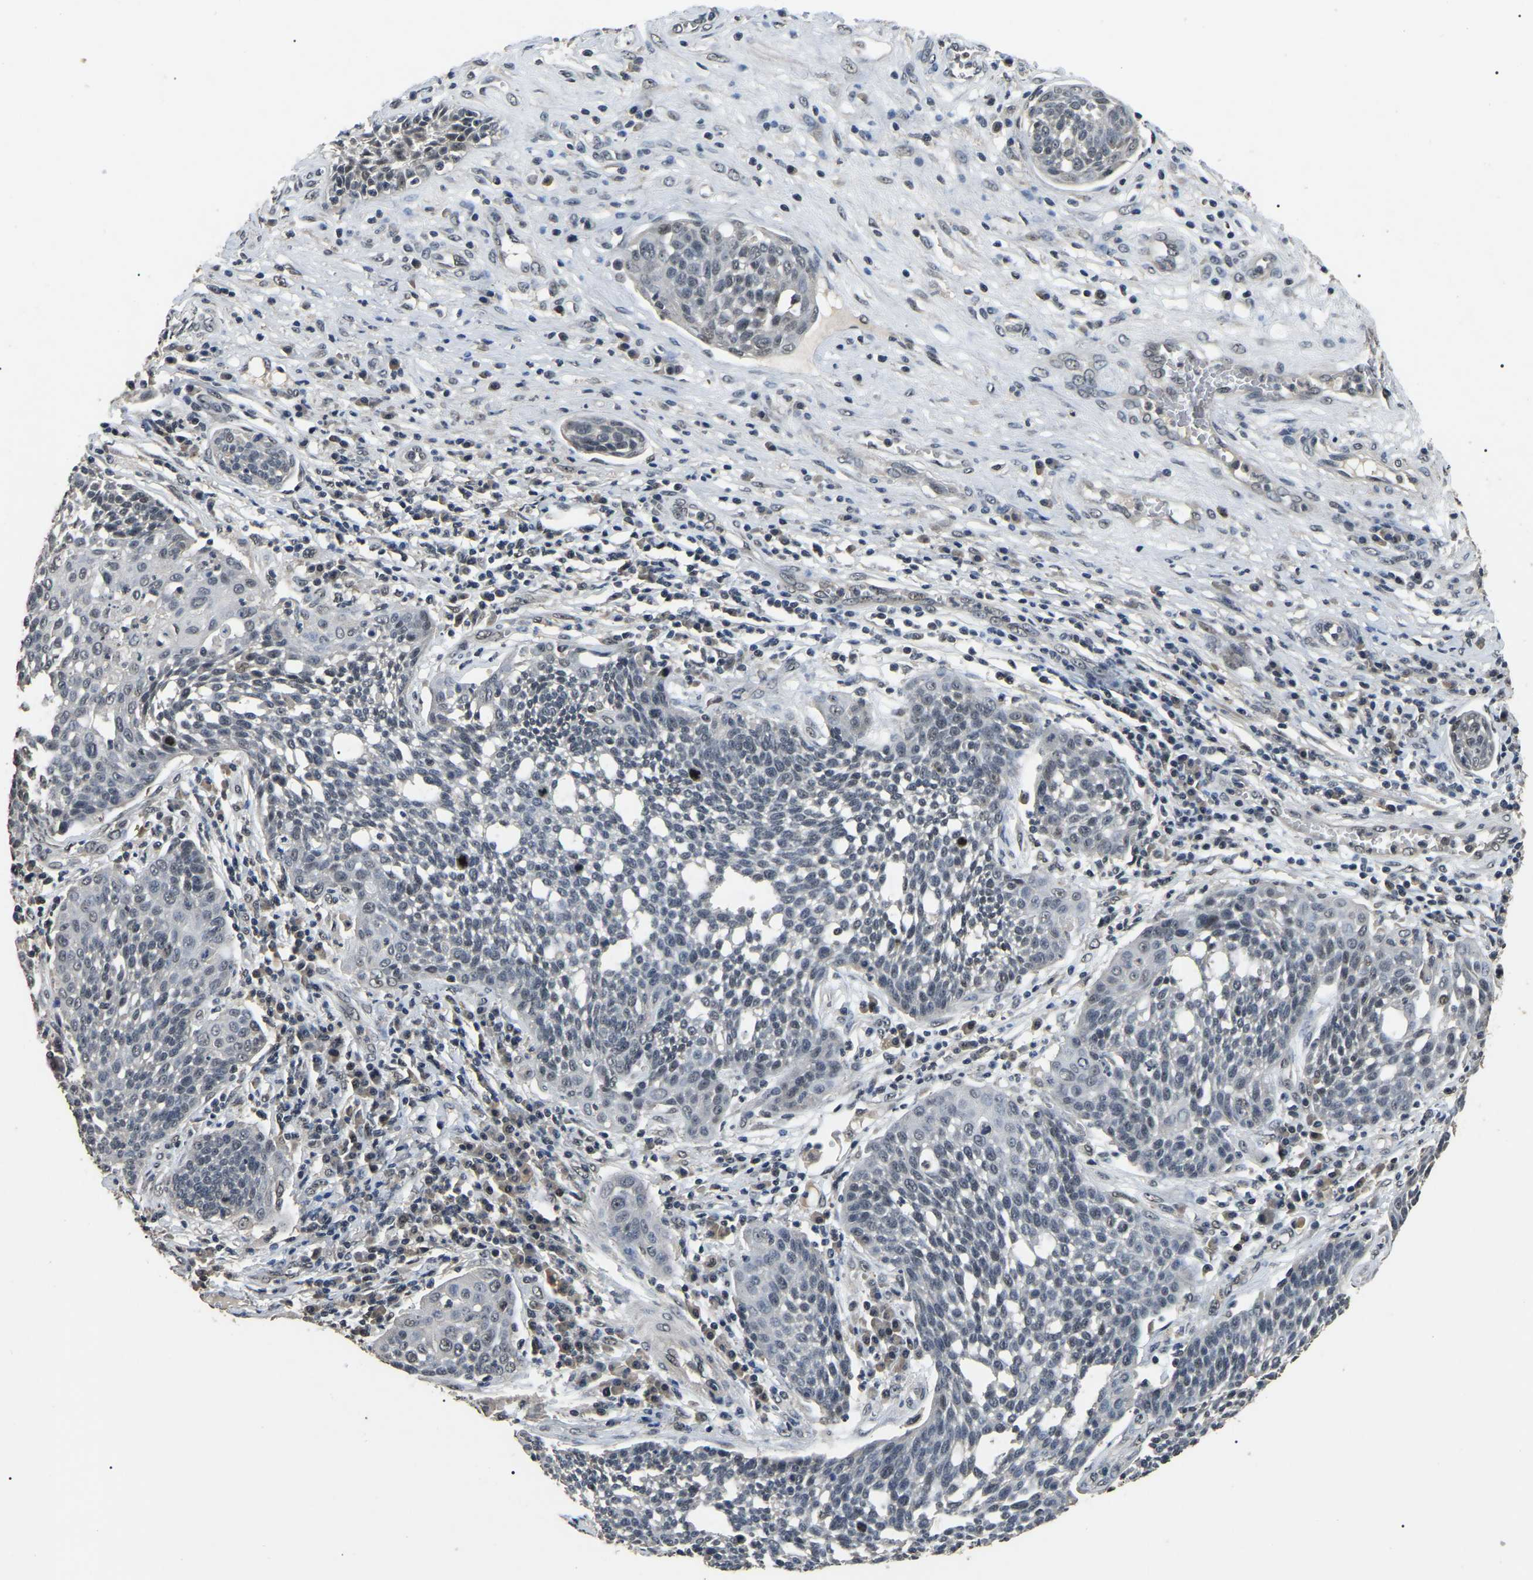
{"staining": {"intensity": "negative", "quantity": "none", "location": "none"}, "tissue": "cervical cancer", "cell_type": "Tumor cells", "image_type": "cancer", "snomed": [{"axis": "morphology", "description": "Squamous cell carcinoma, NOS"}, {"axis": "topography", "description": "Cervix"}], "caption": "The image reveals no significant positivity in tumor cells of cervical cancer.", "gene": "PPM1E", "patient": {"sex": "female", "age": 34}}